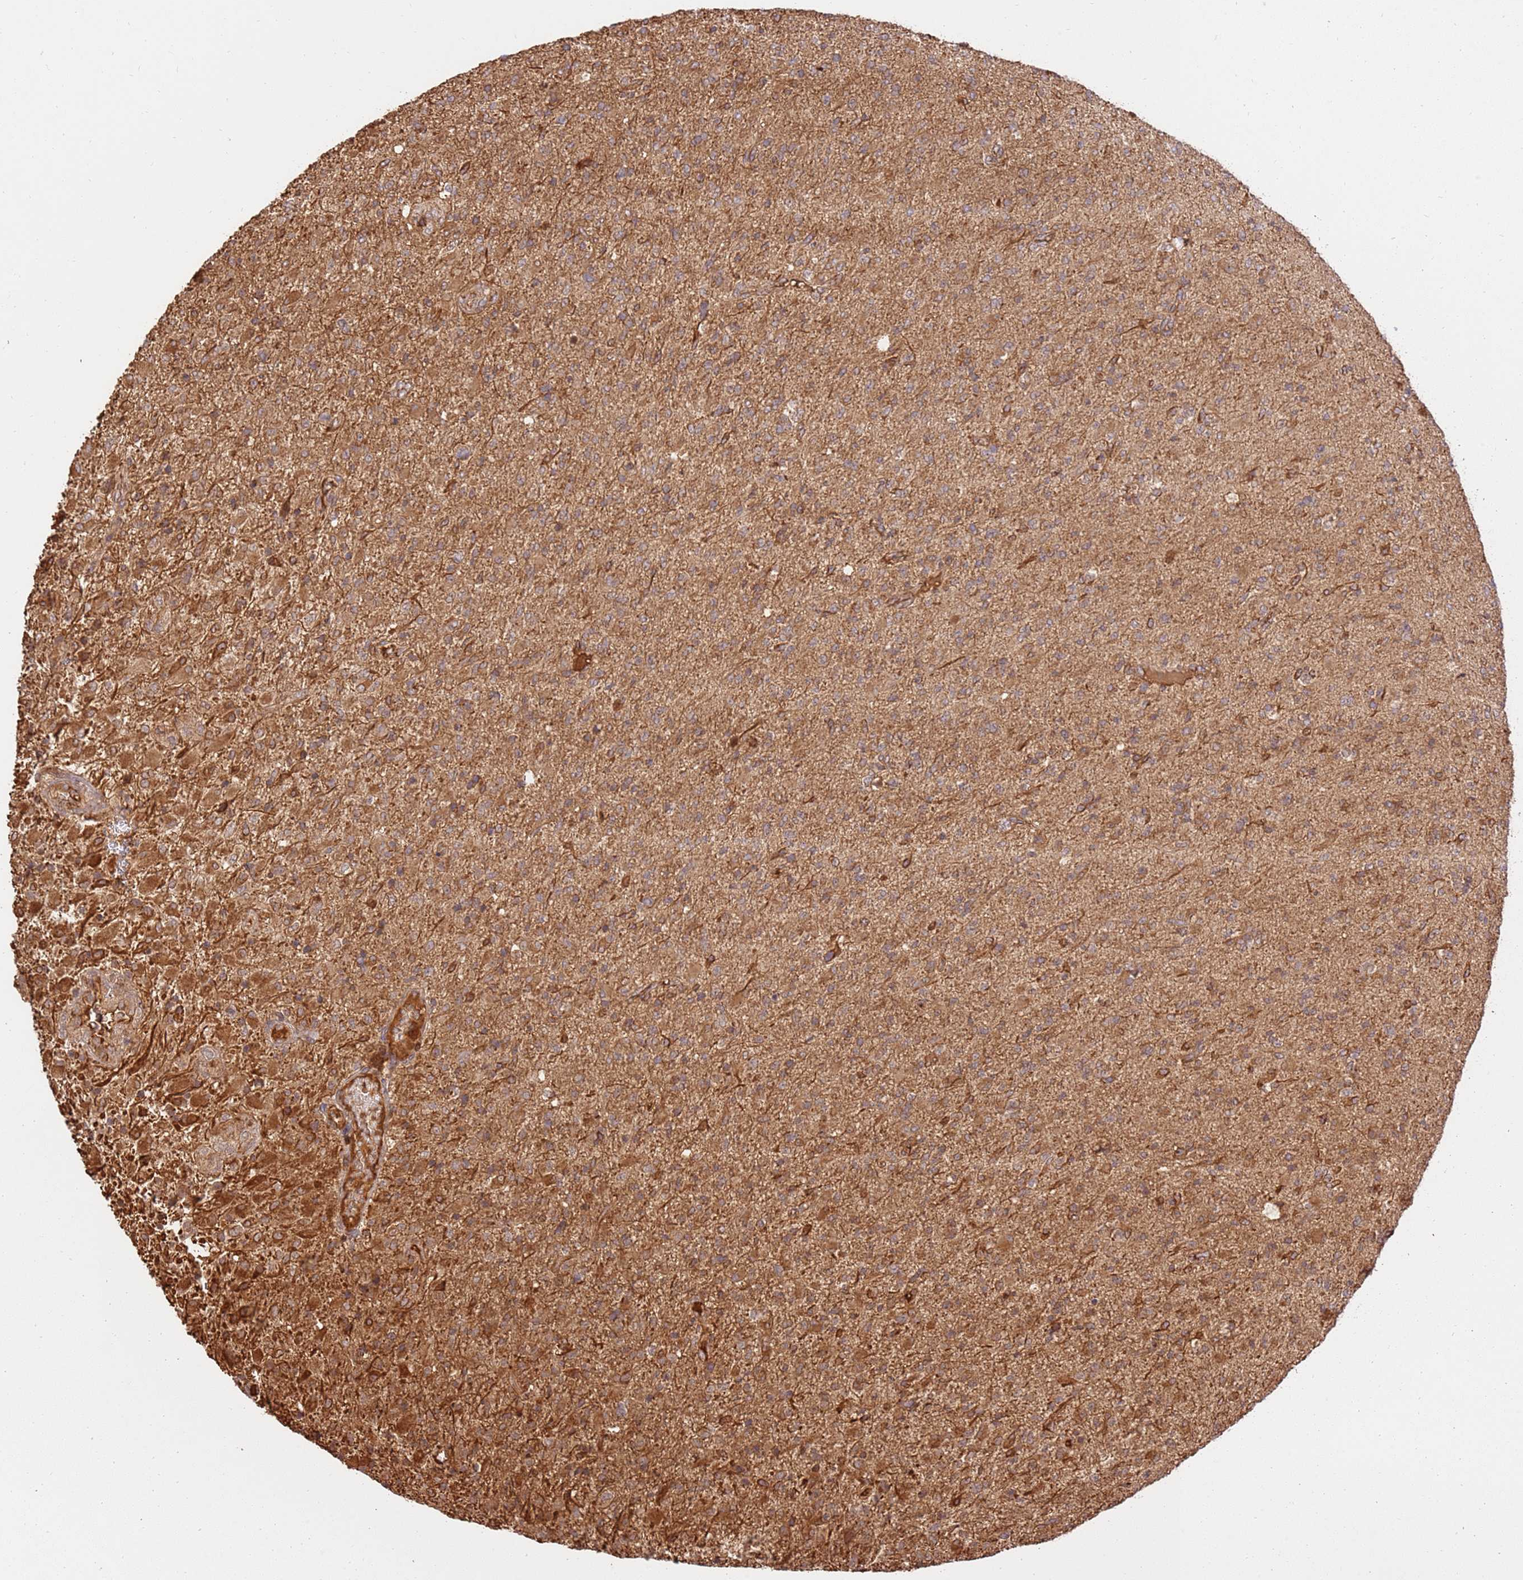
{"staining": {"intensity": "moderate", "quantity": ">75%", "location": "cytoplasmic/membranous"}, "tissue": "glioma", "cell_type": "Tumor cells", "image_type": "cancer", "snomed": [{"axis": "morphology", "description": "Glioma, malignant, Low grade"}, {"axis": "topography", "description": "Brain"}], "caption": "Glioma stained with DAB (3,3'-diaminobenzidine) immunohistochemistry (IHC) demonstrates medium levels of moderate cytoplasmic/membranous positivity in approximately >75% of tumor cells.", "gene": "KATNAL2", "patient": {"sex": "male", "age": 65}}